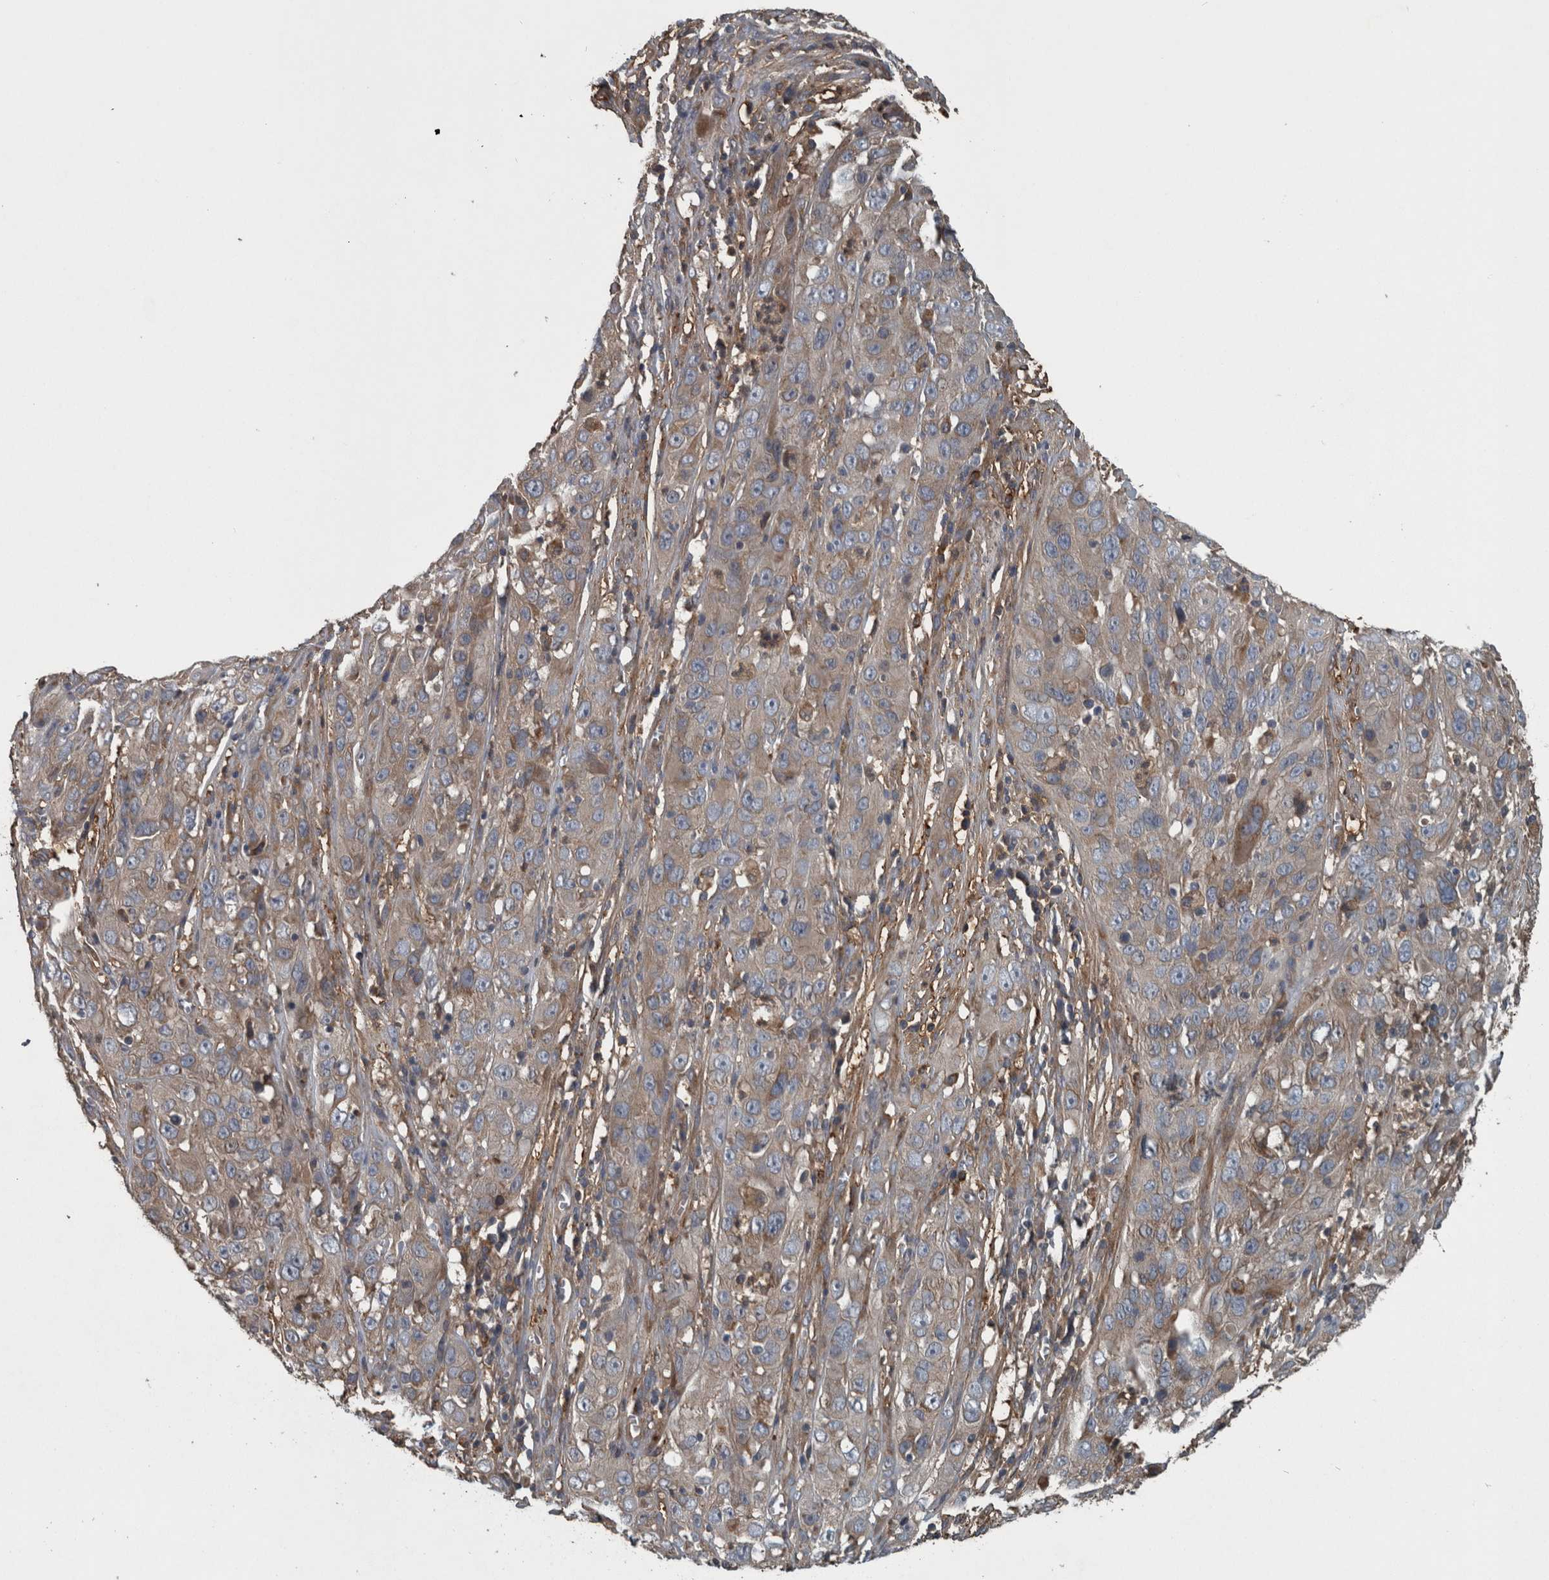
{"staining": {"intensity": "weak", "quantity": "25%-75%", "location": "cytoplasmic/membranous"}, "tissue": "cervical cancer", "cell_type": "Tumor cells", "image_type": "cancer", "snomed": [{"axis": "morphology", "description": "Squamous cell carcinoma, NOS"}, {"axis": "topography", "description": "Cervix"}], "caption": "Cervical squamous cell carcinoma stained with IHC reveals weak cytoplasmic/membranous staining in about 25%-75% of tumor cells. The protein is stained brown, and the nuclei are stained in blue (DAB IHC with brightfield microscopy, high magnification).", "gene": "EXOC8", "patient": {"sex": "female", "age": 32}}